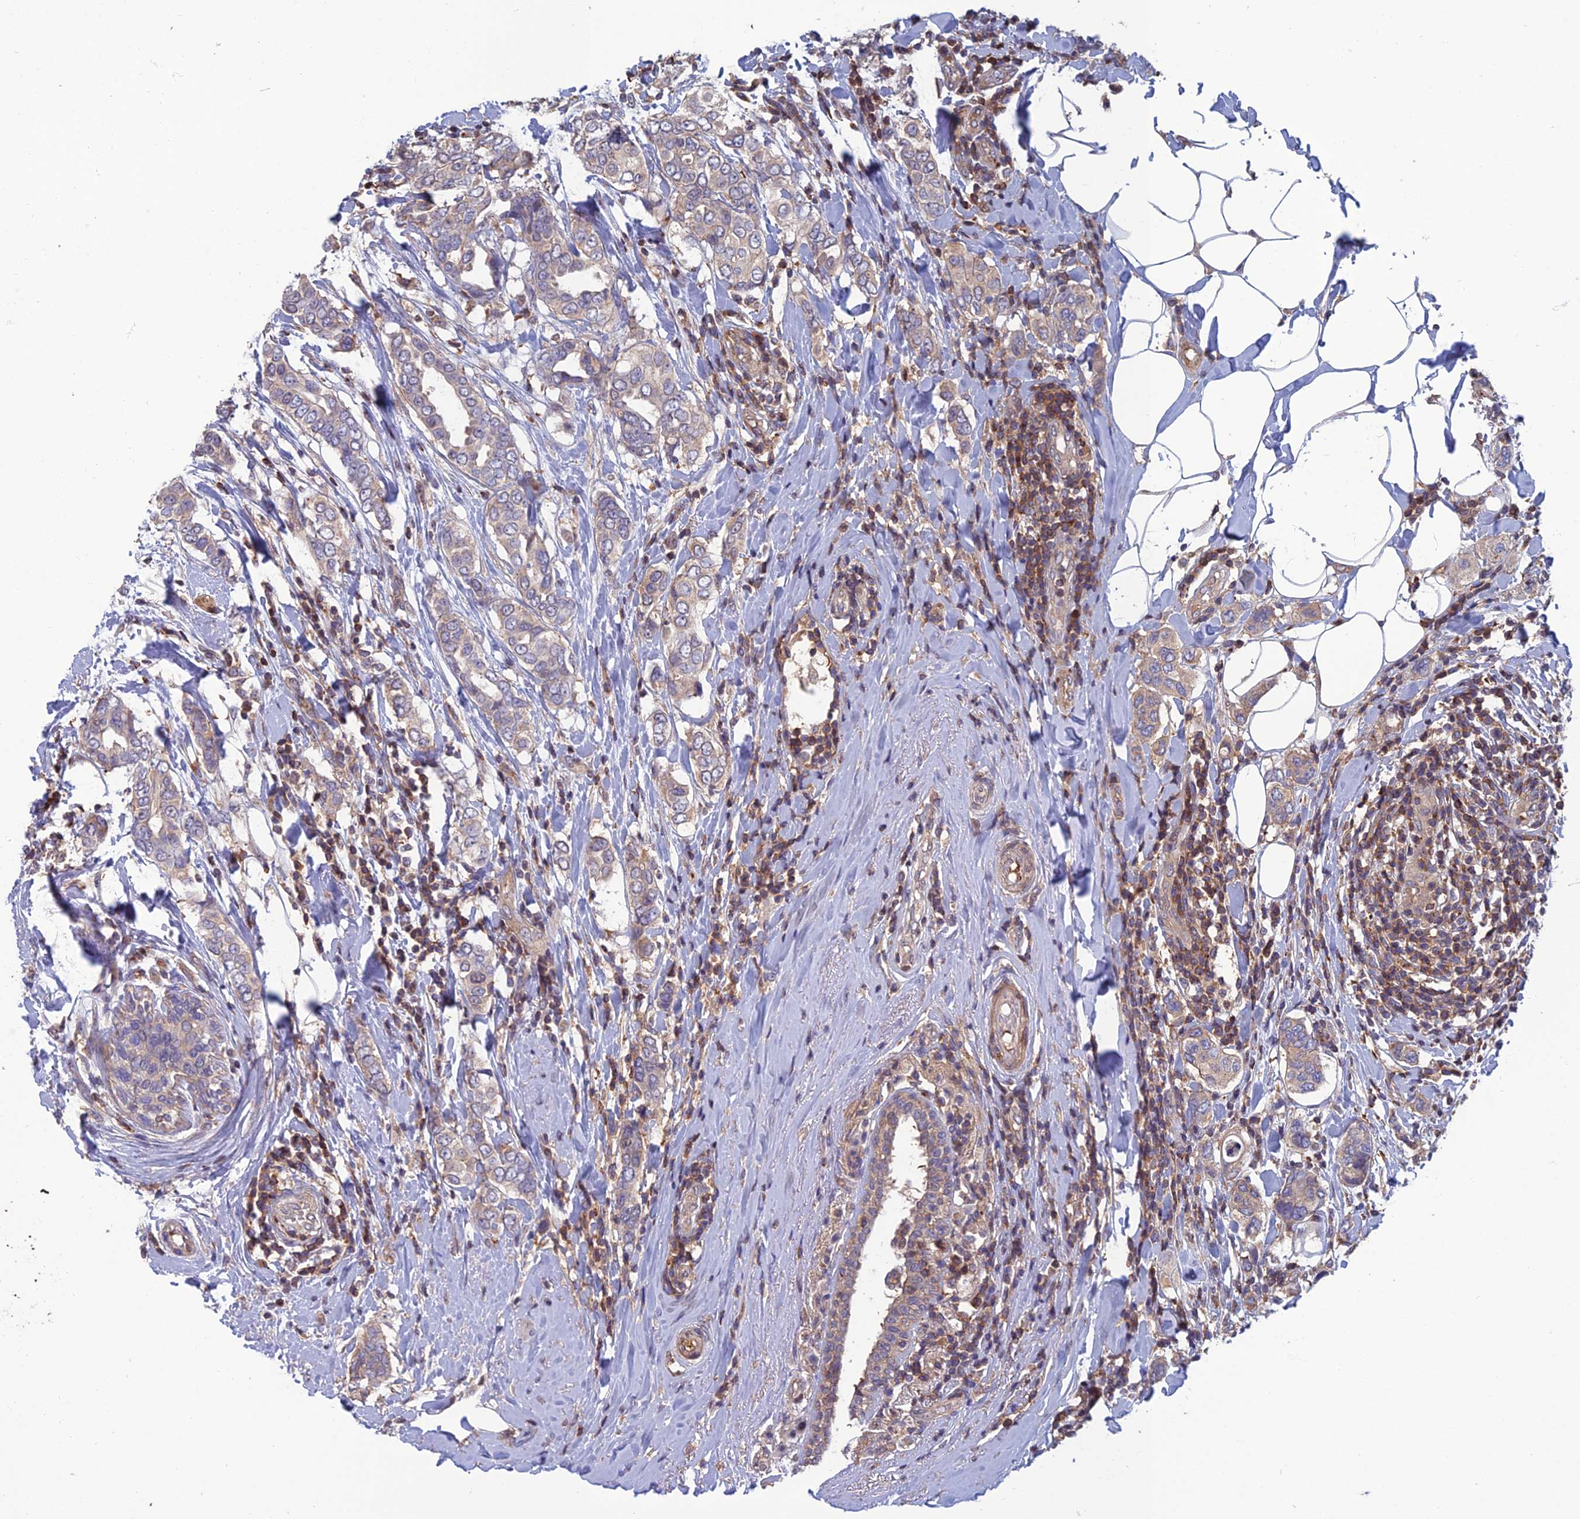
{"staining": {"intensity": "weak", "quantity": ">75%", "location": "cytoplasmic/membranous"}, "tissue": "breast cancer", "cell_type": "Tumor cells", "image_type": "cancer", "snomed": [{"axis": "morphology", "description": "Lobular carcinoma"}, {"axis": "topography", "description": "Breast"}], "caption": "IHC (DAB (3,3'-diaminobenzidine)) staining of breast cancer (lobular carcinoma) displays weak cytoplasmic/membranous protein staining in about >75% of tumor cells. The staining was performed using DAB (3,3'-diaminobenzidine), with brown indicating positive protein expression. Nuclei are stained blue with hematoxylin.", "gene": "C15orf62", "patient": {"sex": "female", "age": 51}}